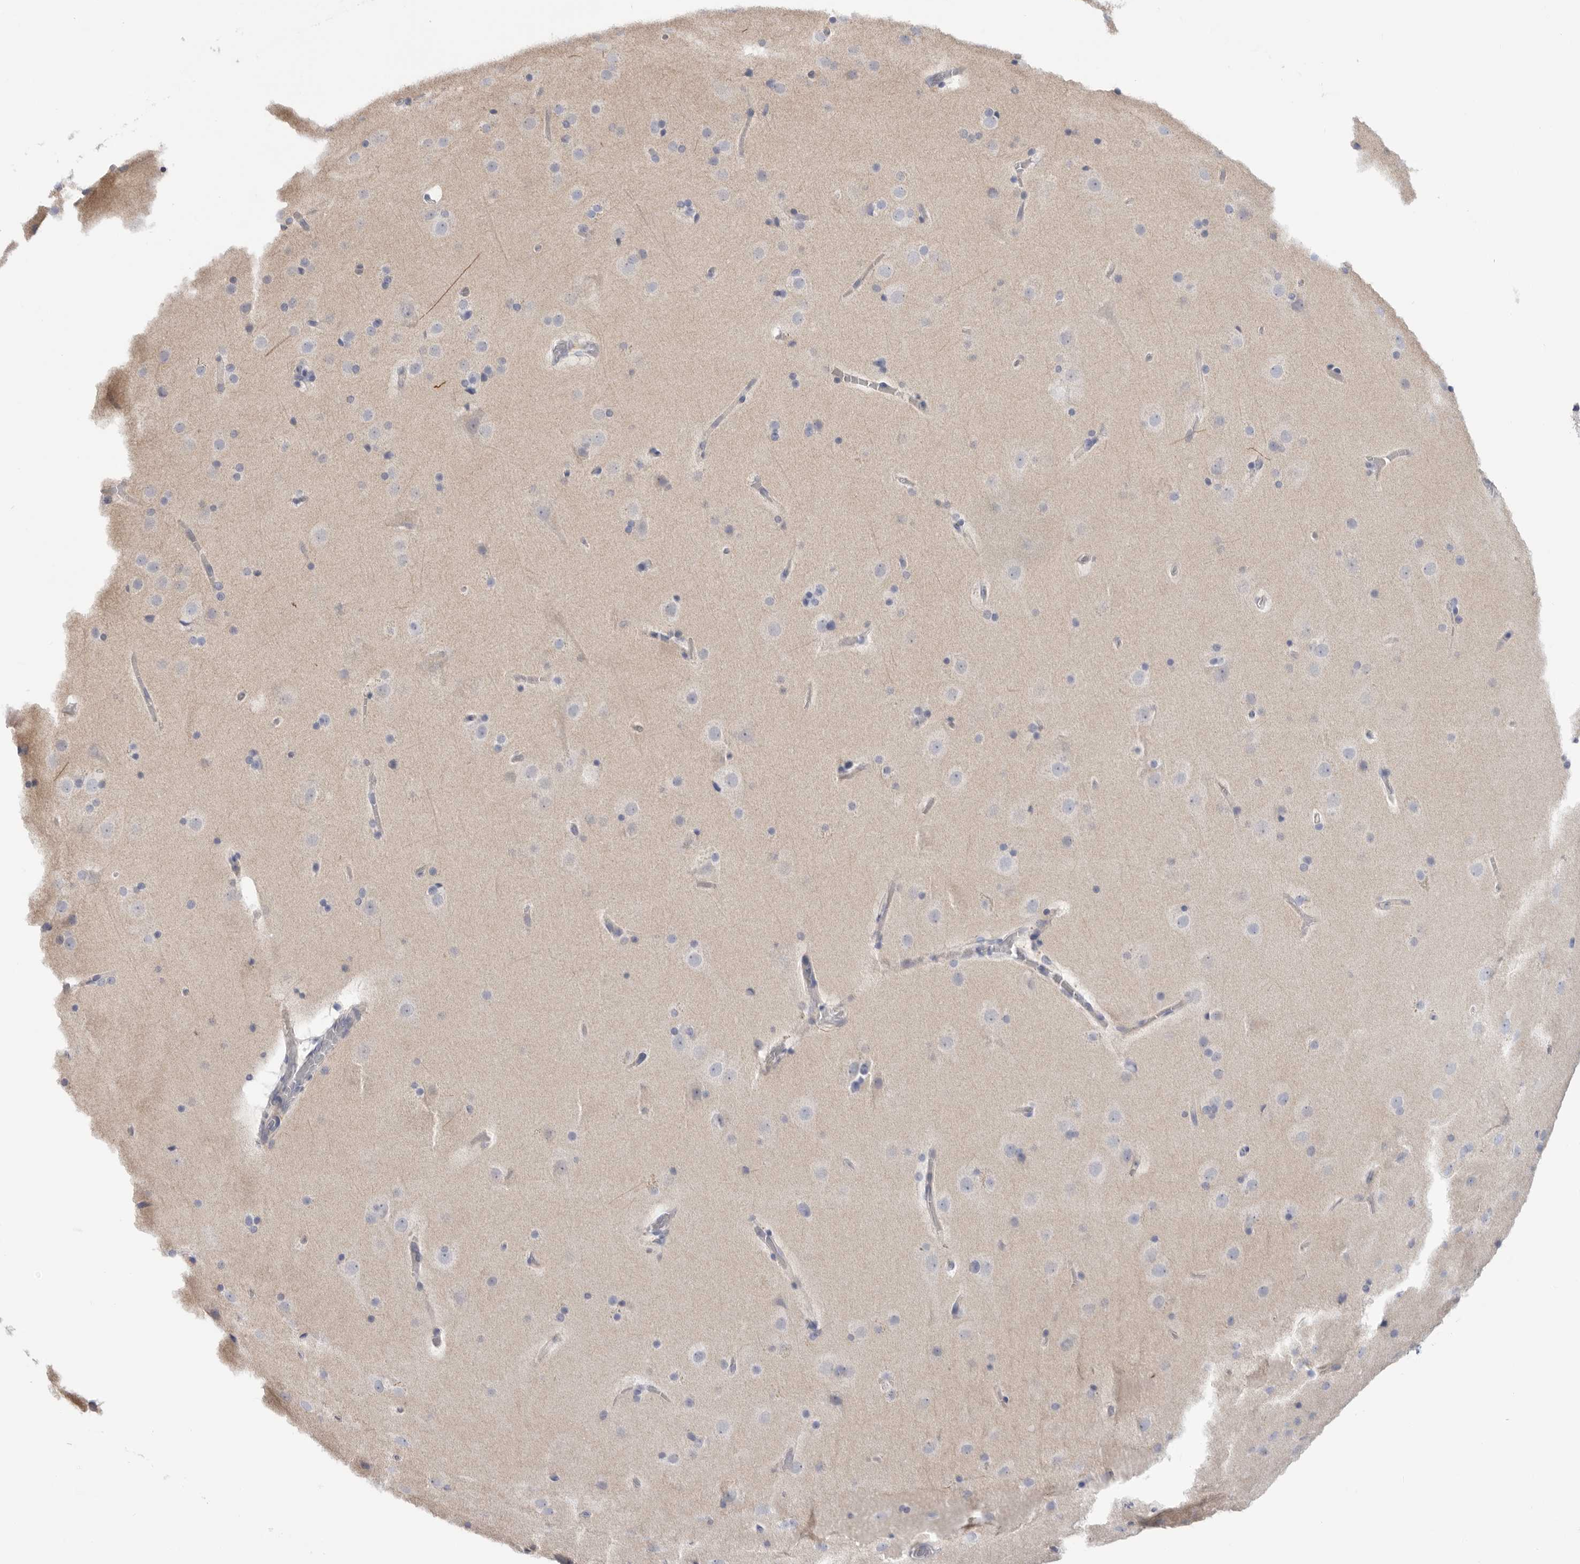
{"staining": {"intensity": "negative", "quantity": "none", "location": "none"}, "tissue": "cerebral cortex", "cell_type": "Endothelial cells", "image_type": "normal", "snomed": [{"axis": "morphology", "description": "Normal tissue, NOS"}, {"axis": "topography", "description": "Cerebral cortex"}], "caption": "DAB immunohistochemical staining of normal human cerebral cortex displays no significant expression in endothelial cells. The staining is performed using DAB (3,3'-diaminobenzidine) brown chromogen with nuclei counter-stained in using hematoxylin.", "gene": "MTFR1L", "patient": {"sex": "male", "age": 57}}